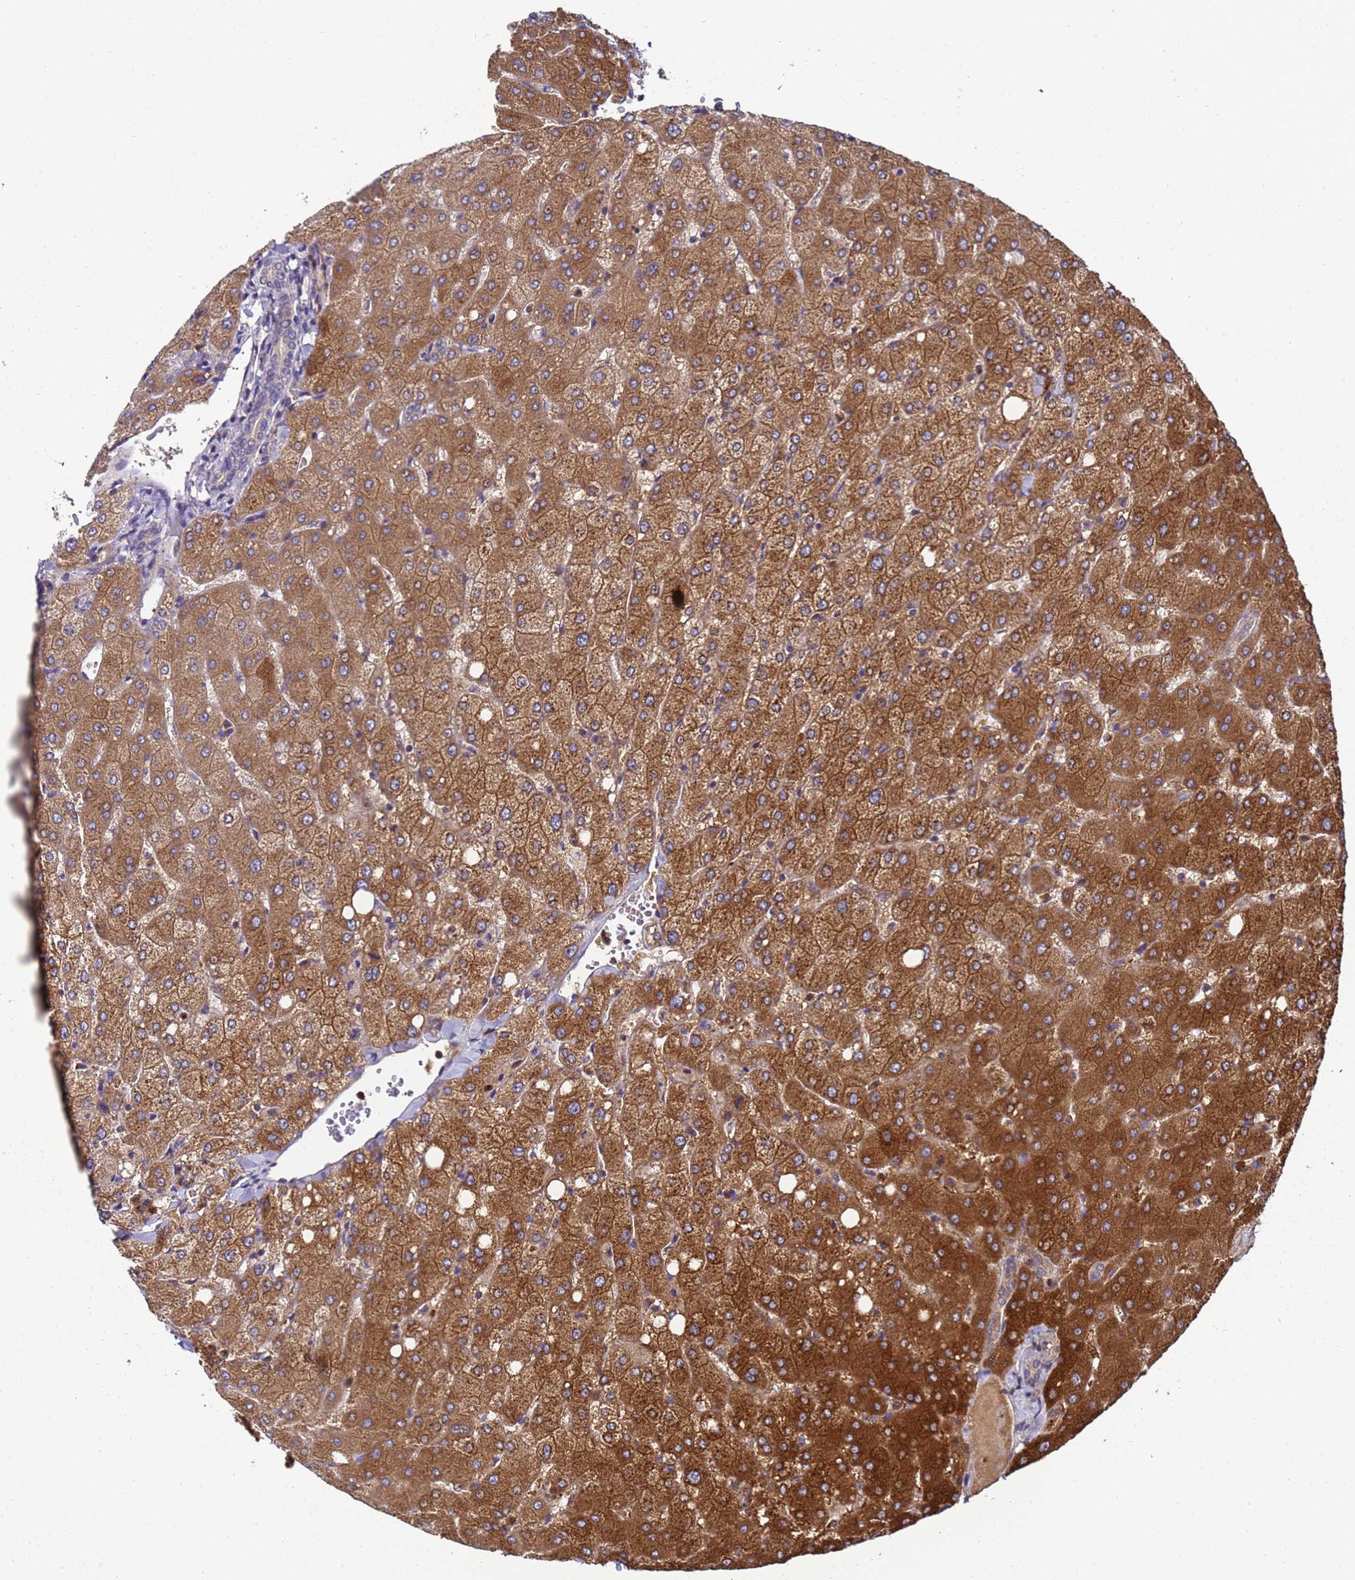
{"staining": {"intensity": "weak", "quantity": "<25%", "location": "cytoplasmic/membranous"}, "tissue": "liver", "cell_type": "Cholangiocytes", "image_type": "normal", "snomed": [{"axis": "morphology", "description": "Normal tissue, NOS"}, {"axis": "topography", "description": "Liver"}], "caption": "The histopathology image displays no significant staining in cholangiocytes of liver.", "gene": "GSTCD", "patient": {"sex": "female", "age": 54}}